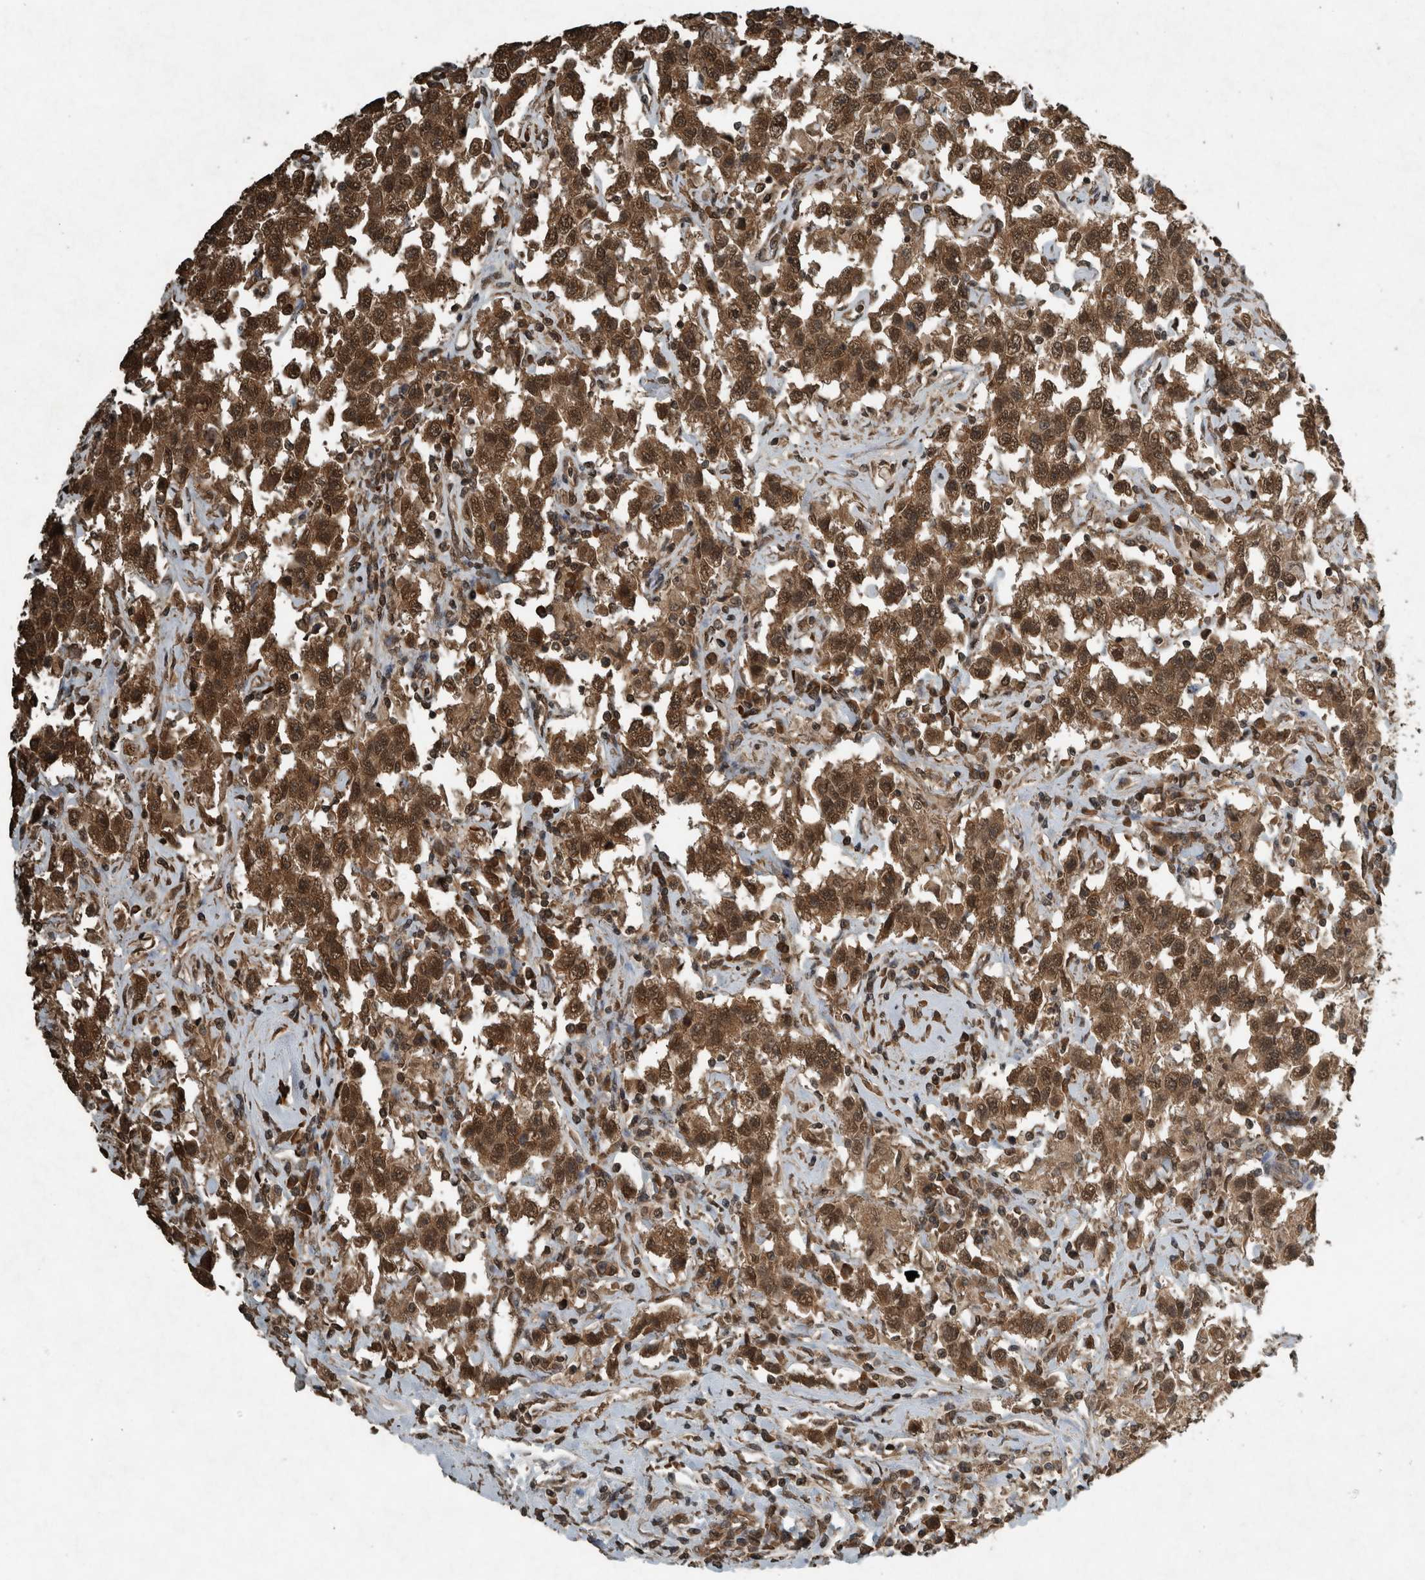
{"staining": {"intensity": "moderate", "quantity": ">75%", "location": "cytoplasmic/membranous,nuclear"}, "tissue": "testis cancer", "cell_type": "Tumor cells", "image_type": "cancer", "snomed": [{"axis": "morphology", "description": "Seminoma, NOS"}, {"axis": "topography", "description": "Testis"}], "caption": "An immunohistochemistry (IHC) histopathology image of tumor tissue is shown. Protein staining in brown labels moderate cytoplasmic/membranous and nuclear positivity in testis seminoma within tumor cells. (IHC, brightfield microscopy, high magnification).", "gene": "ARHGEF12", "patient": {"sex": "male", "age": 41}}